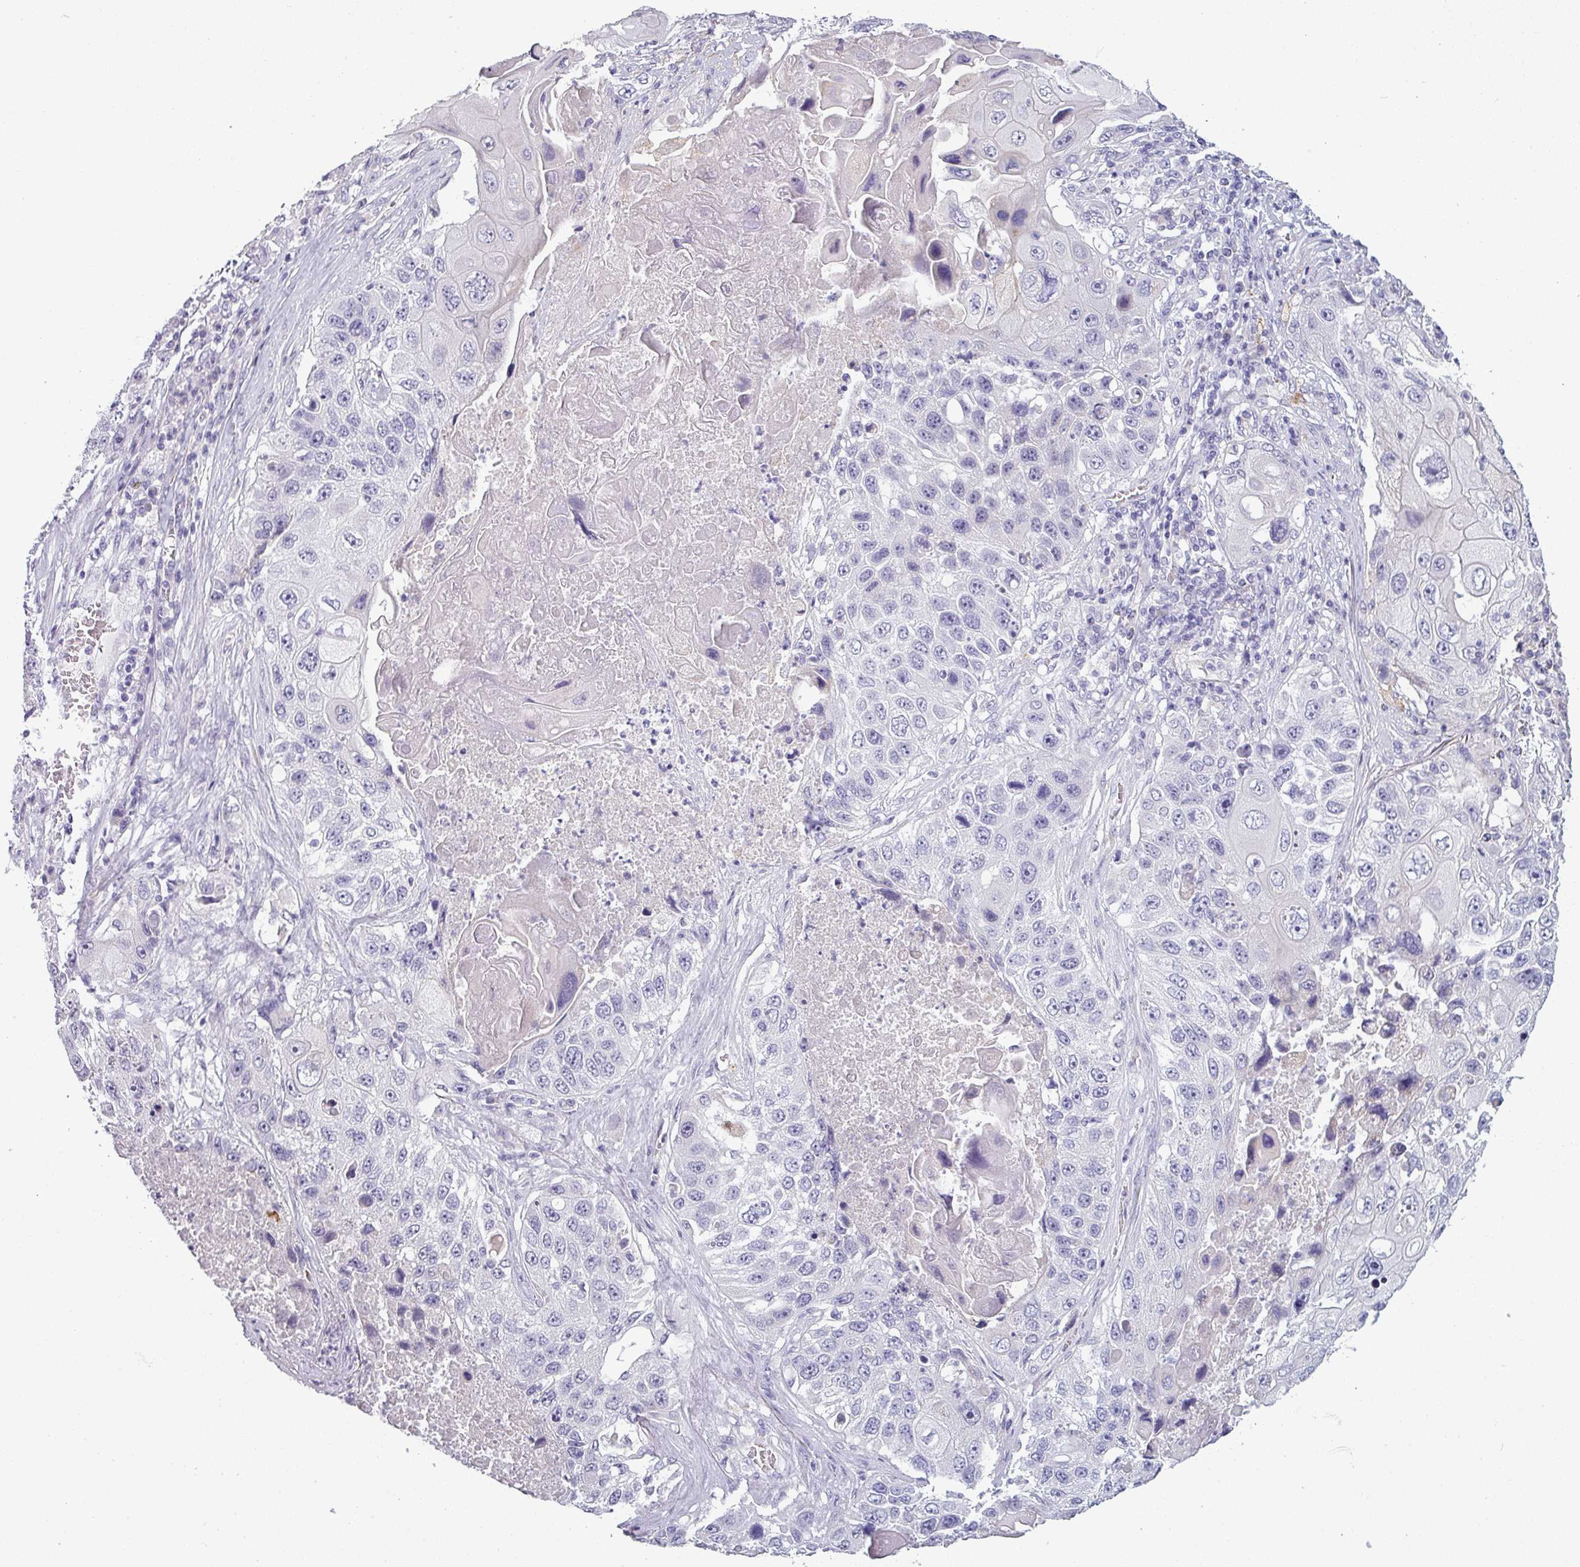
{"staining": {"intensity": "negative", "quantity": "none", "location": "none"}, "tissue": "lung cancer", "cell_type": "Tumor cells", "image_type": "cancer", "snomed": [{"axis": "morphology", "description": "Squamous cell carcinoma, NOS"}, {"axis": "topography", "description": "Lung"}], "caption": "Lung cancer (squamous cell carcinoma) stained for a protein using immunohistochemistry (IHC) demonstrates no positivity tumor cells.", "gene": "SLC26A9", "patient": {"sex": "male", "age": 61}}